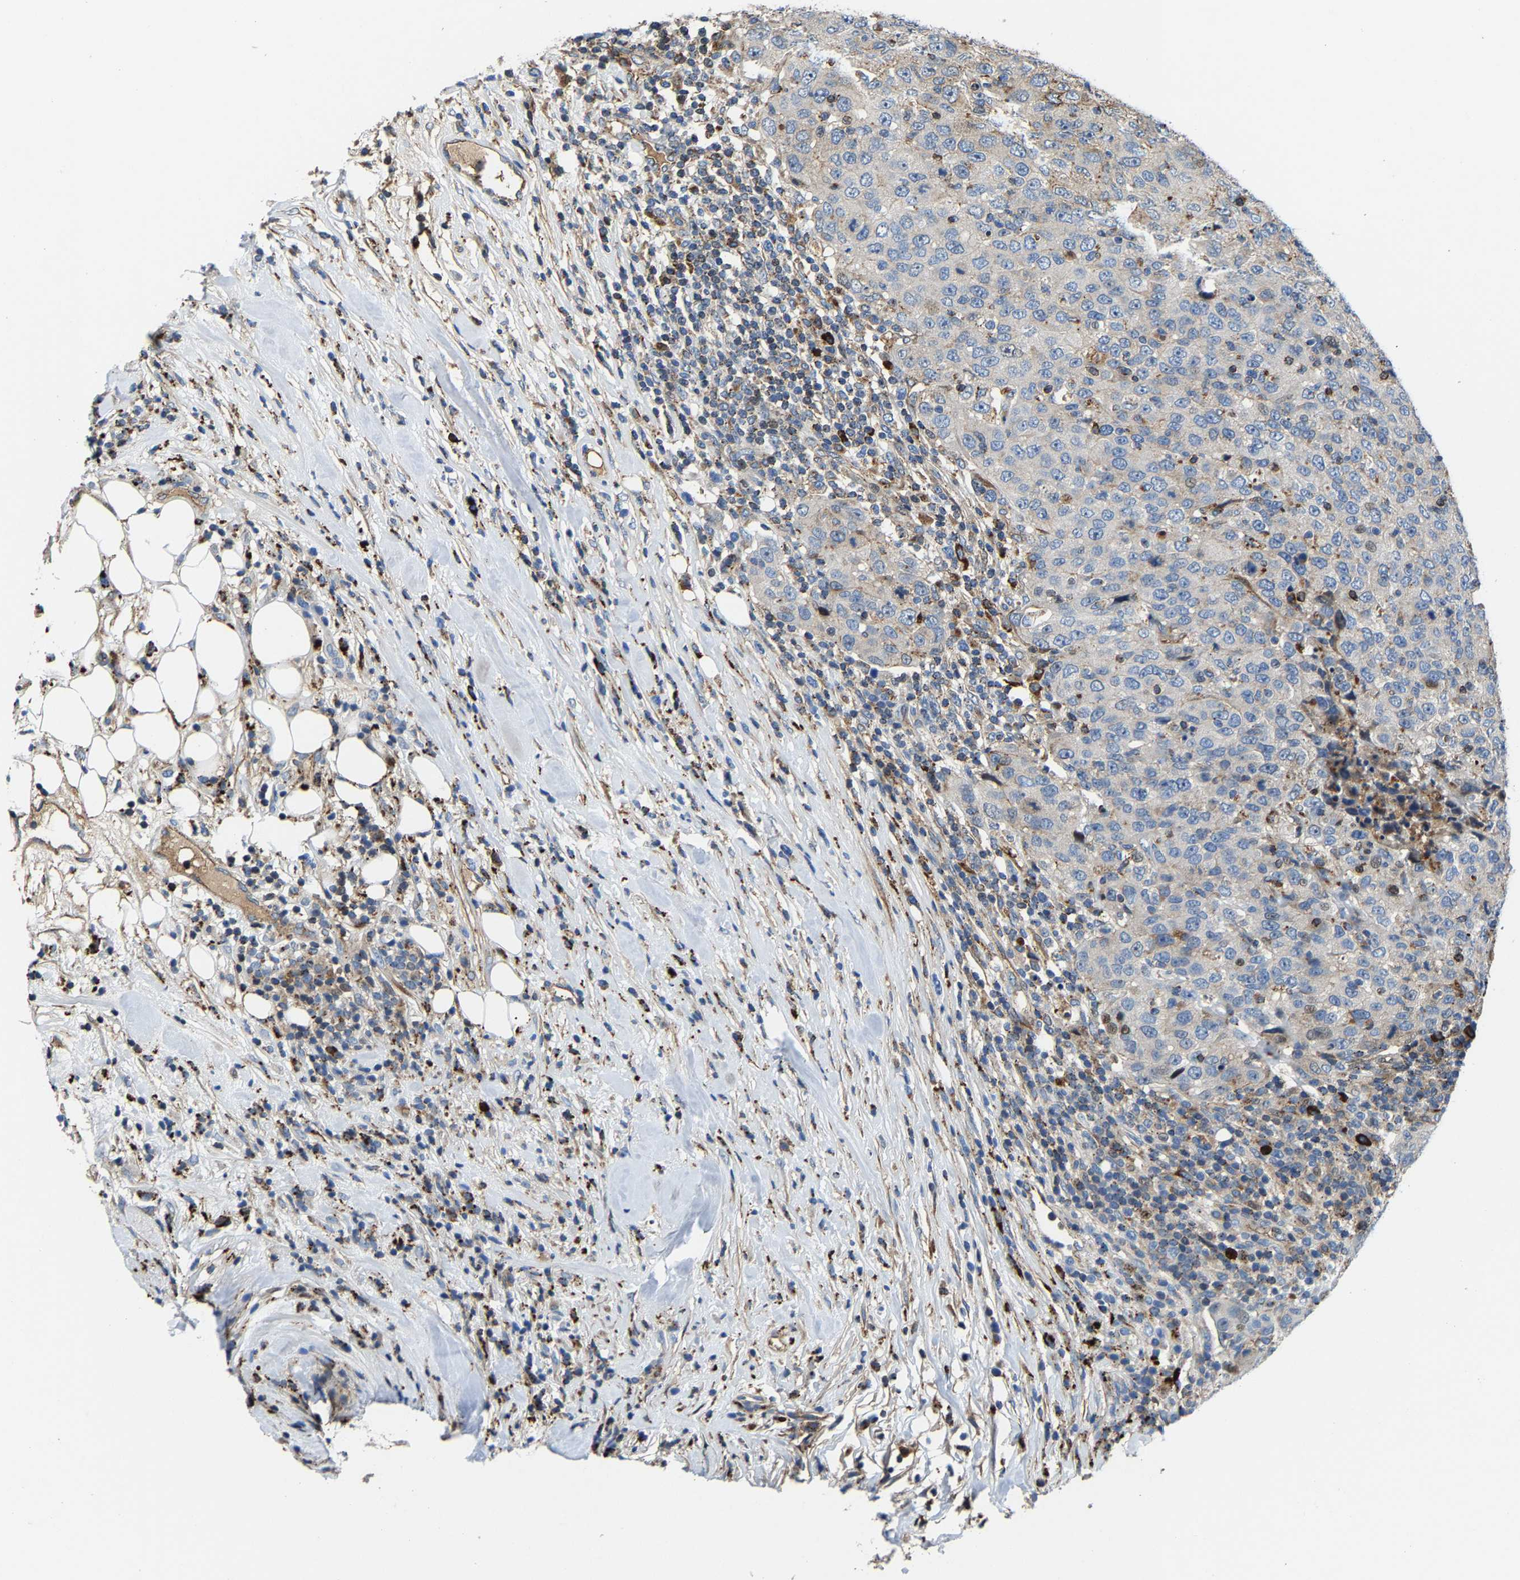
{"staining": {"intensity": "negative", "quantity": "none", "location": "none"}, "tissue": "breast cancer", "cell_type": "Tumor cells", "image_type": "cancer", "snomed": [{"axis": "morphology", "description": "Duct carcinoma"}, {"axis": "topography", "description": "Breast"}], "caption": "This is an immunohistochemistry photomicrograph of breast invasive ductal carcinoma. There is no expression in tumor cells.", "gene": "DPP7", "patient": {"sex": "female", "age": 37}}